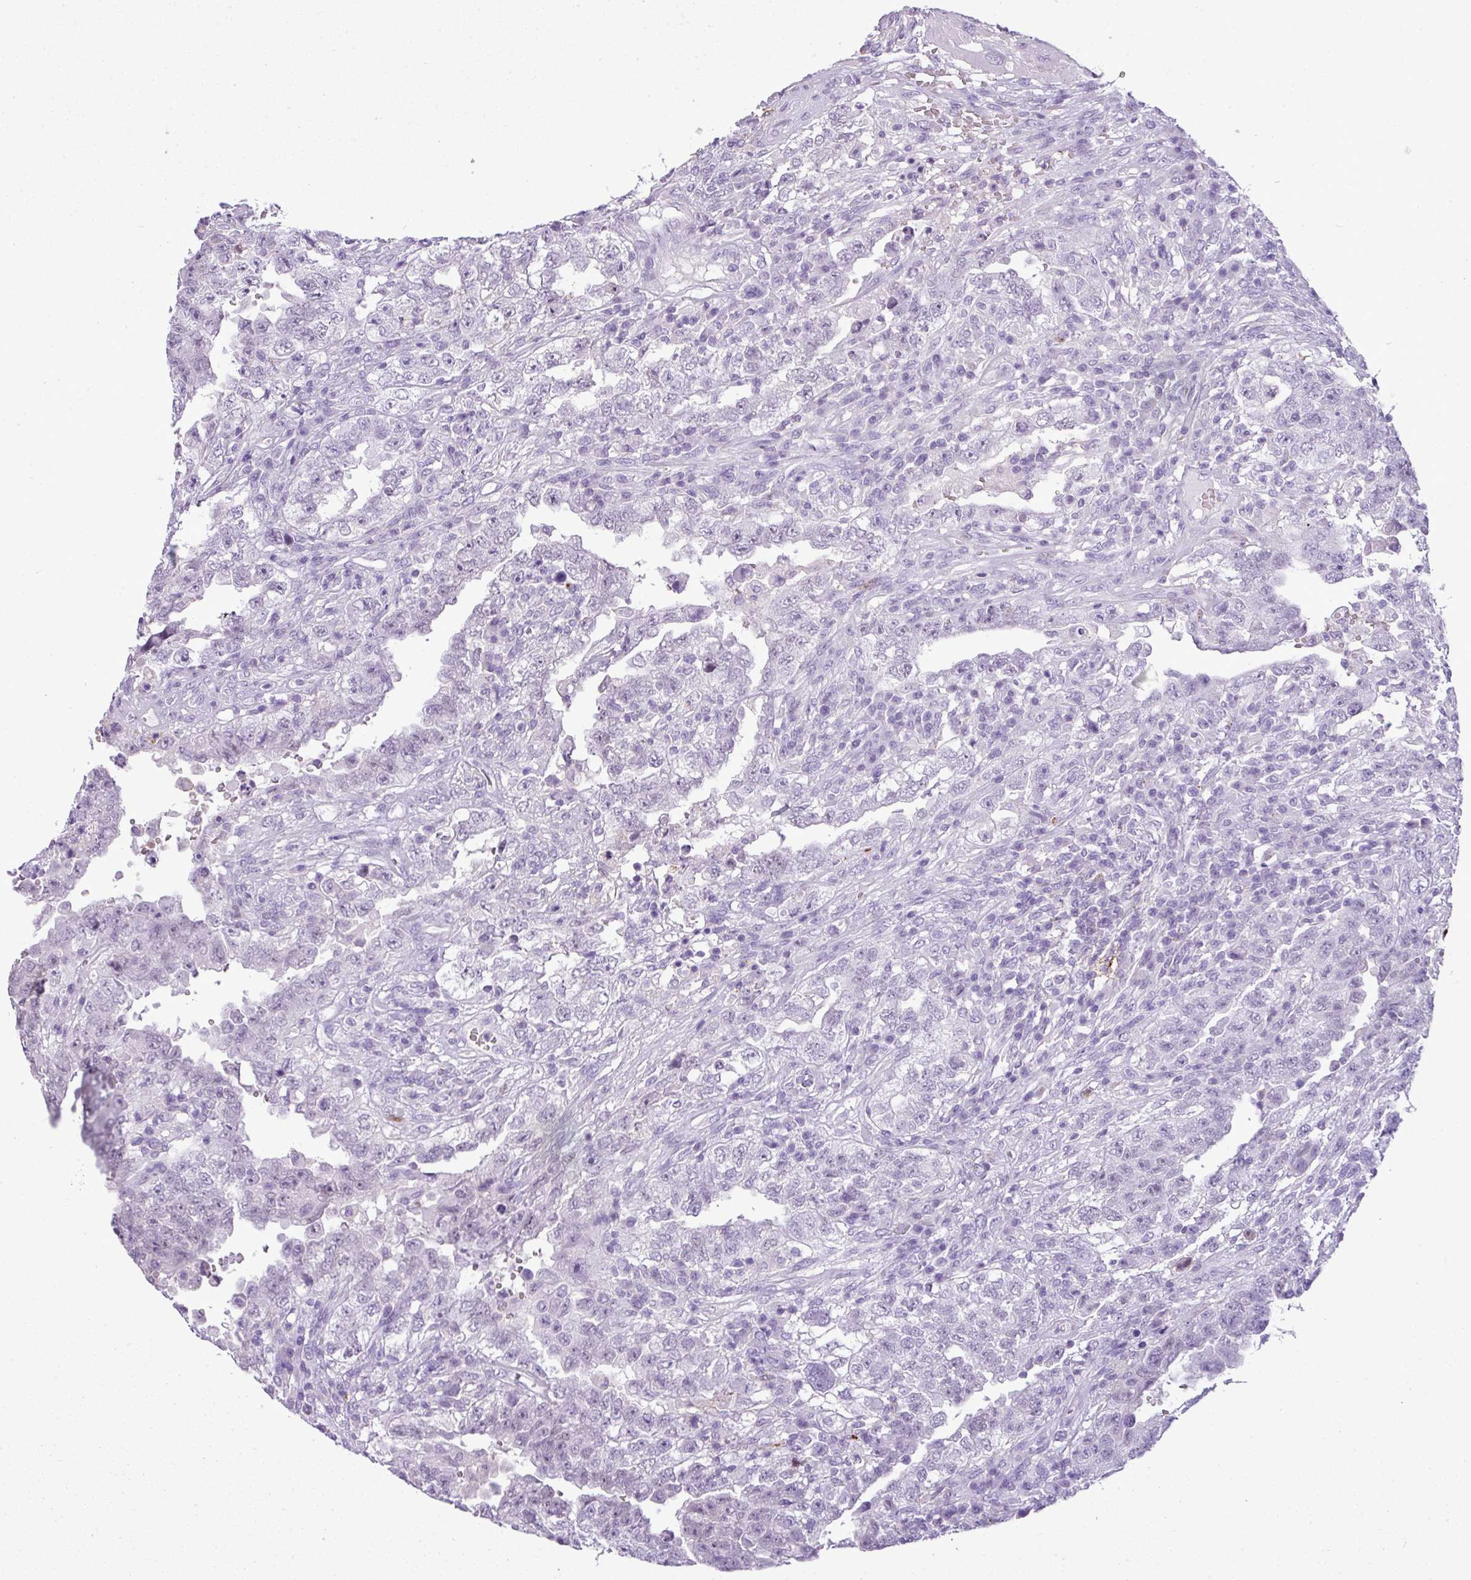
{"staining": {"intensity": "negative", "quantity": "none", "location": "none"}, "tissue": "testis cancer", "cell_type": "Tumor cells", "image_type": "cancer", "snomed": [{"axis": "morphology", "description": "Carcinoma, Embryonal, NOS"}, {"axis": "topography", "description": "Testis"}], "caption": "Immunohistochemistry (IHC) of human testis cancer shows no staining in tumor cells.", "gene": "RBMXL2", "patient": {"sex": "male", "age": 26}}